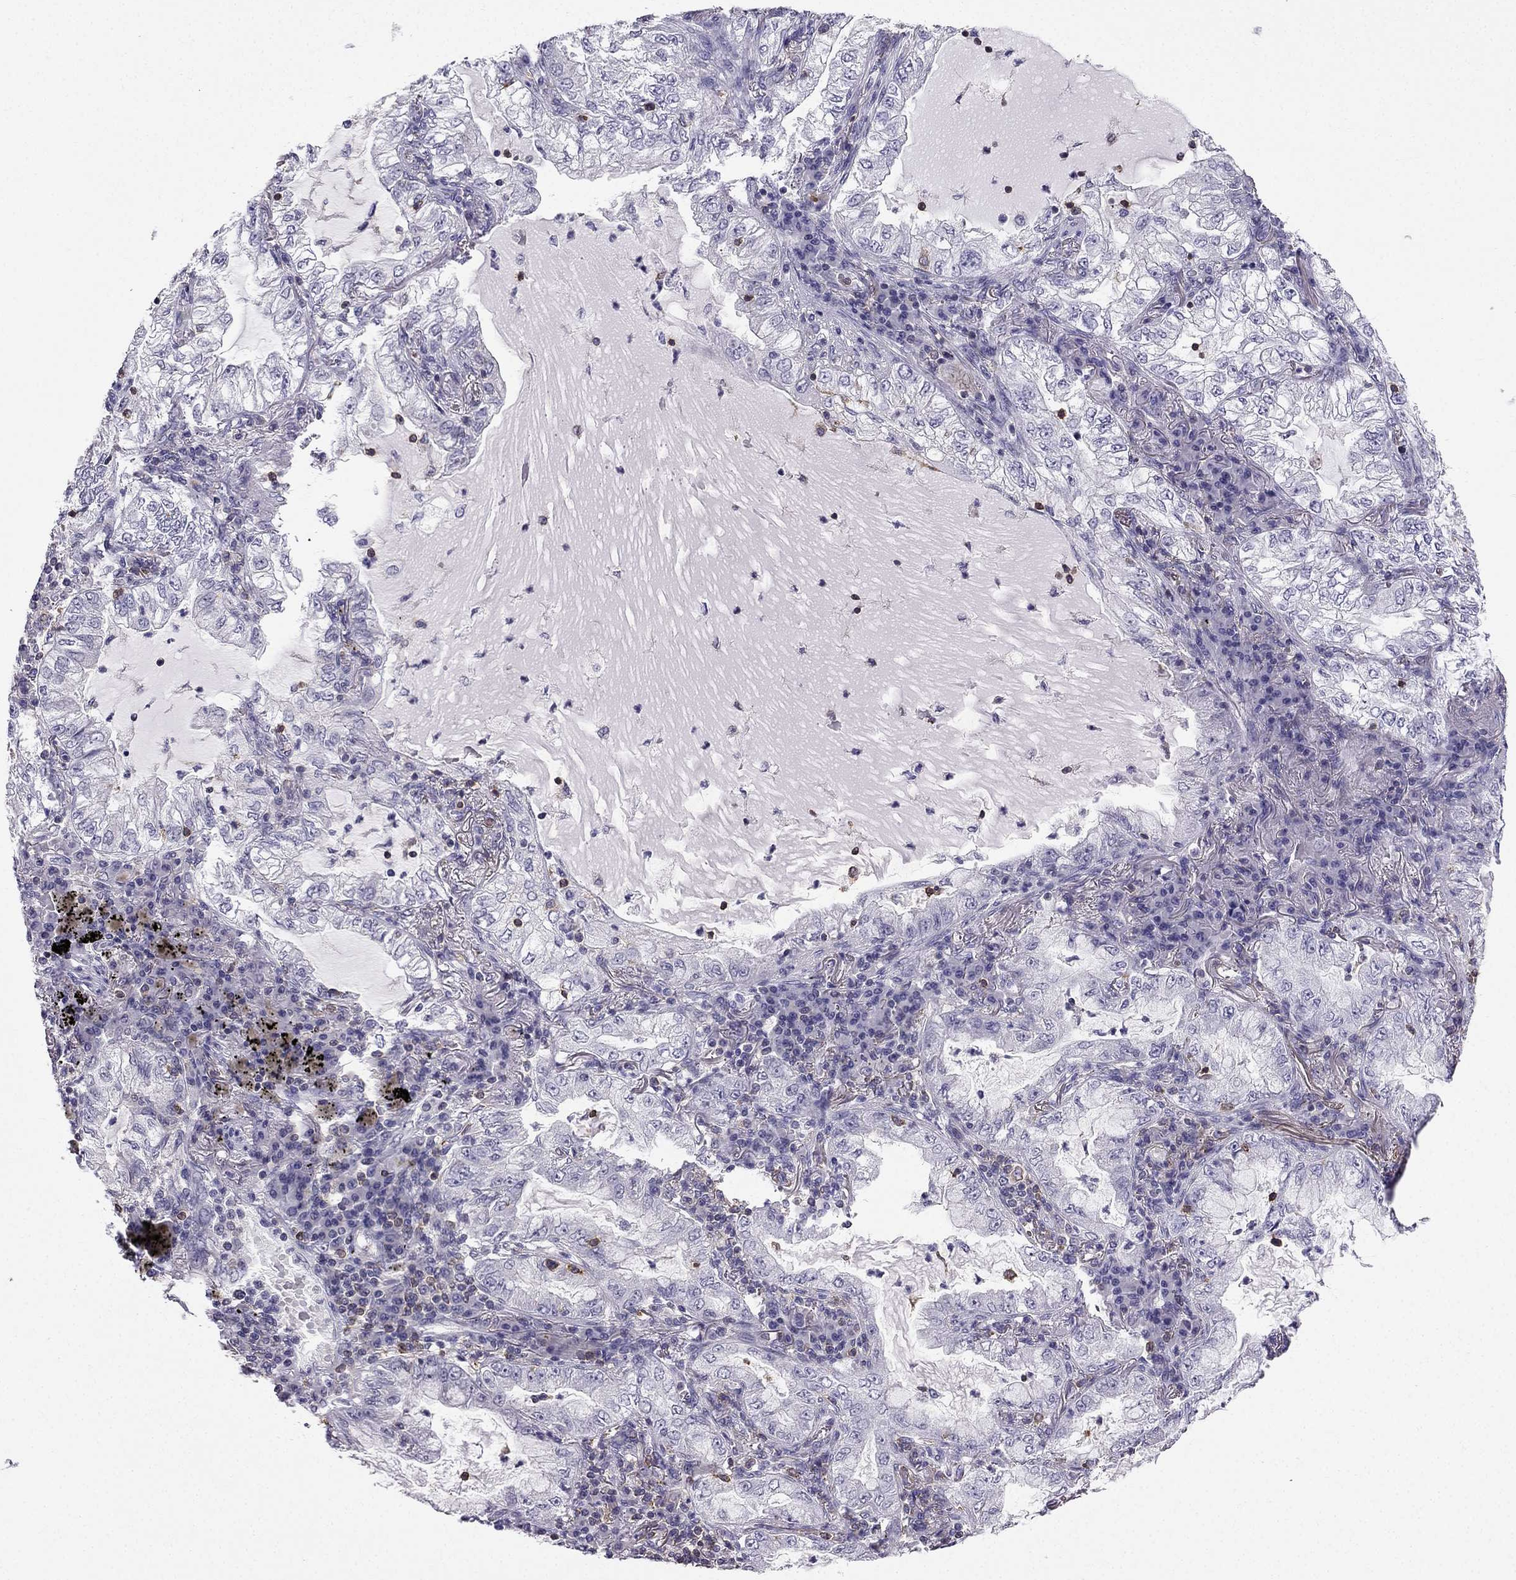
{"staining": {"intensity": "negative", "quantity": "none", "location": "none"}, "tissue": "lung cancer", "cell_type": "Tumor cells", "image_type": "cancer", "snomed": [{"axis": "morphology", "description": "Adenocarcinoma, NOS"}, {"axis": "topography", "description": "Lung"}], "caption": "The image reveals no significant expression in tumor cells of lung adenocarcinoma.", "gene": "CCK", "patient": {"sex": "female", "age": 73}}